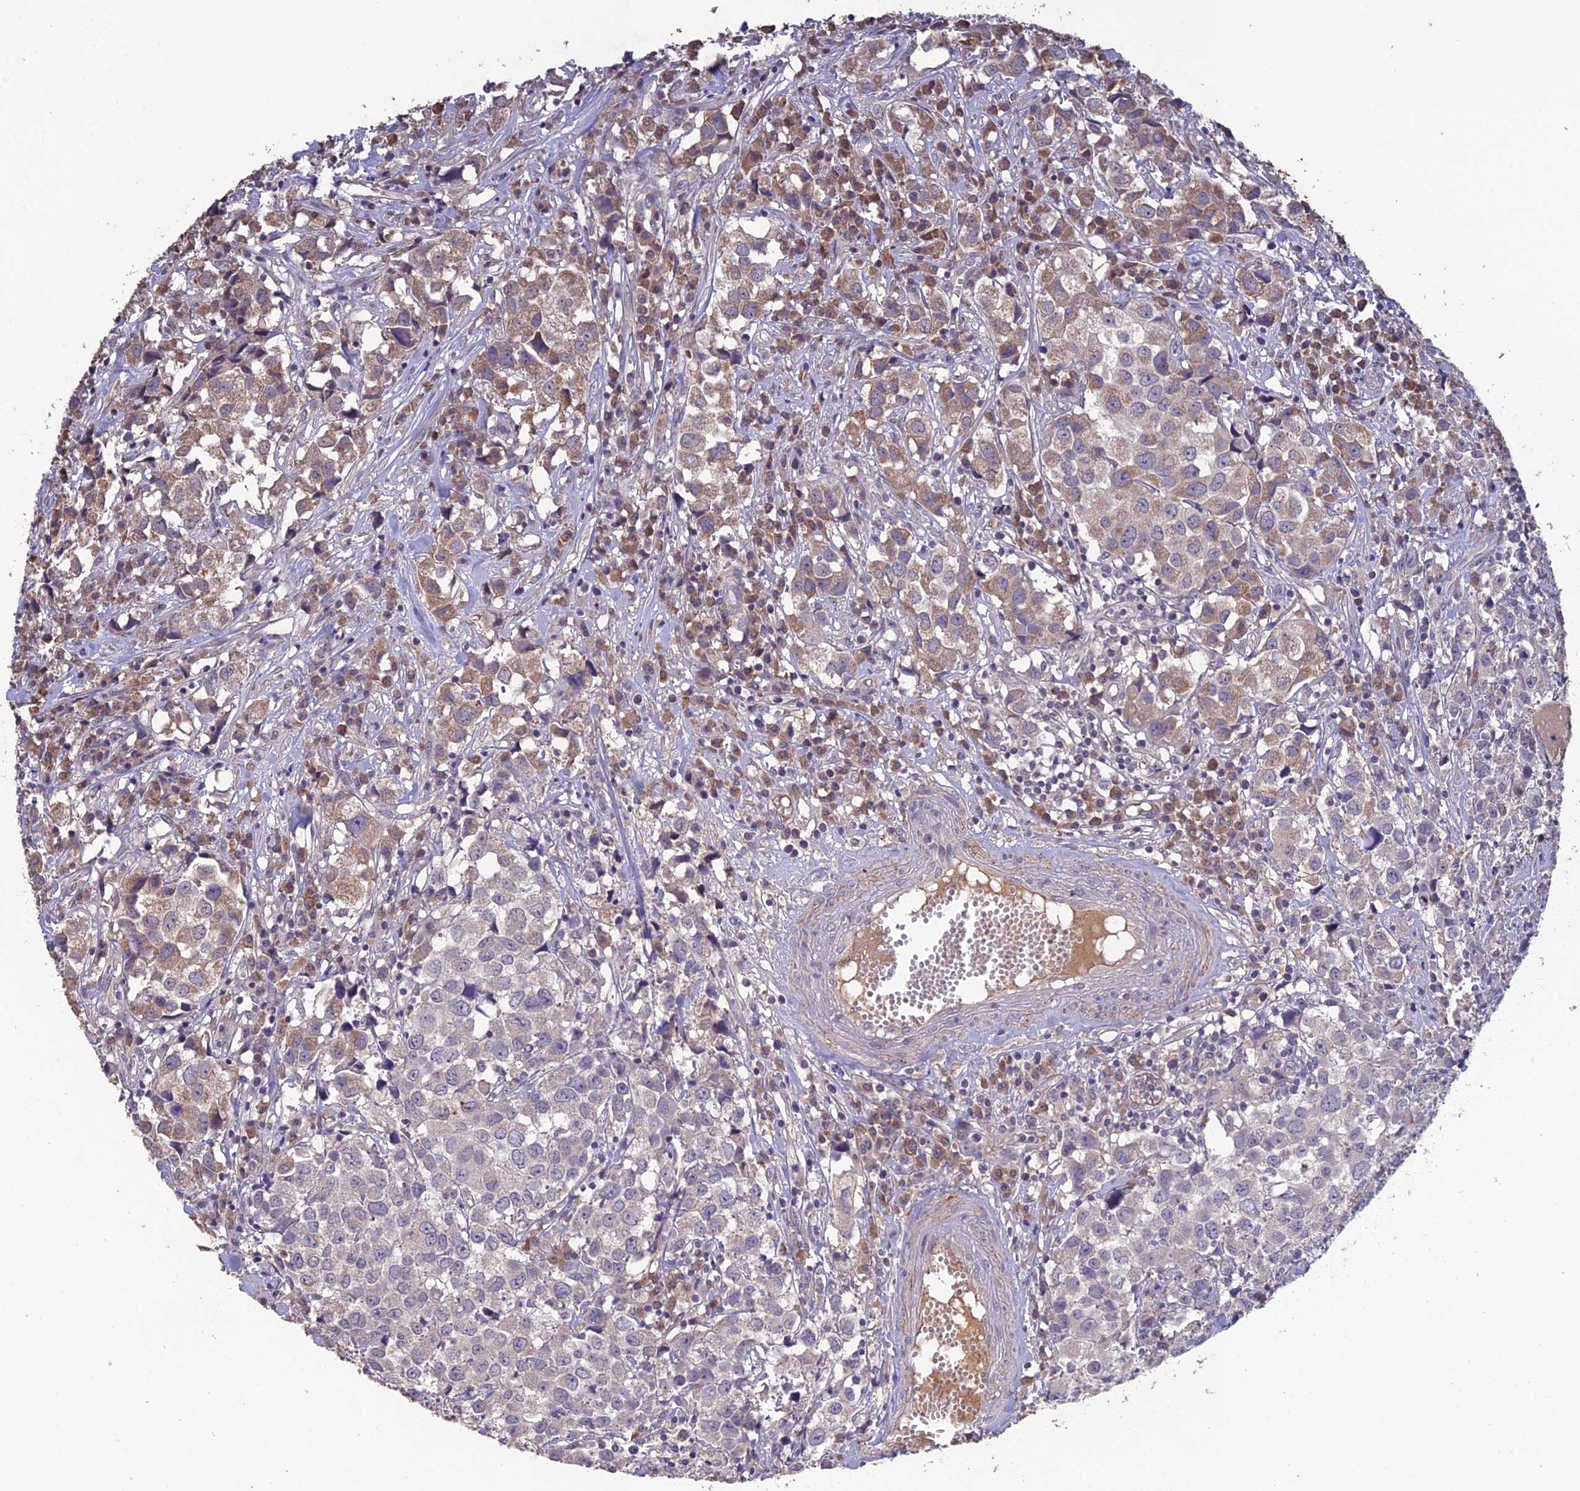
{"staining": {"intensity": "weak", "quantity": "<25%", "location": "cytoplasmic/membranous"}, "tissue": "urothelial cancer", "cell_type": "Tumor cells", "image_type": "cancer", "snomed": [{"axis": "morphology", "description": "Urothelial carcinoma, High grade"}, {"axis": "topography", "description": "Urinary bladder"}], "caption": "Tumor cells show no significant positivity in urothelial cancer.", "gene": "SLC39A13", "patient": {"sex": "female", "age": 75}}